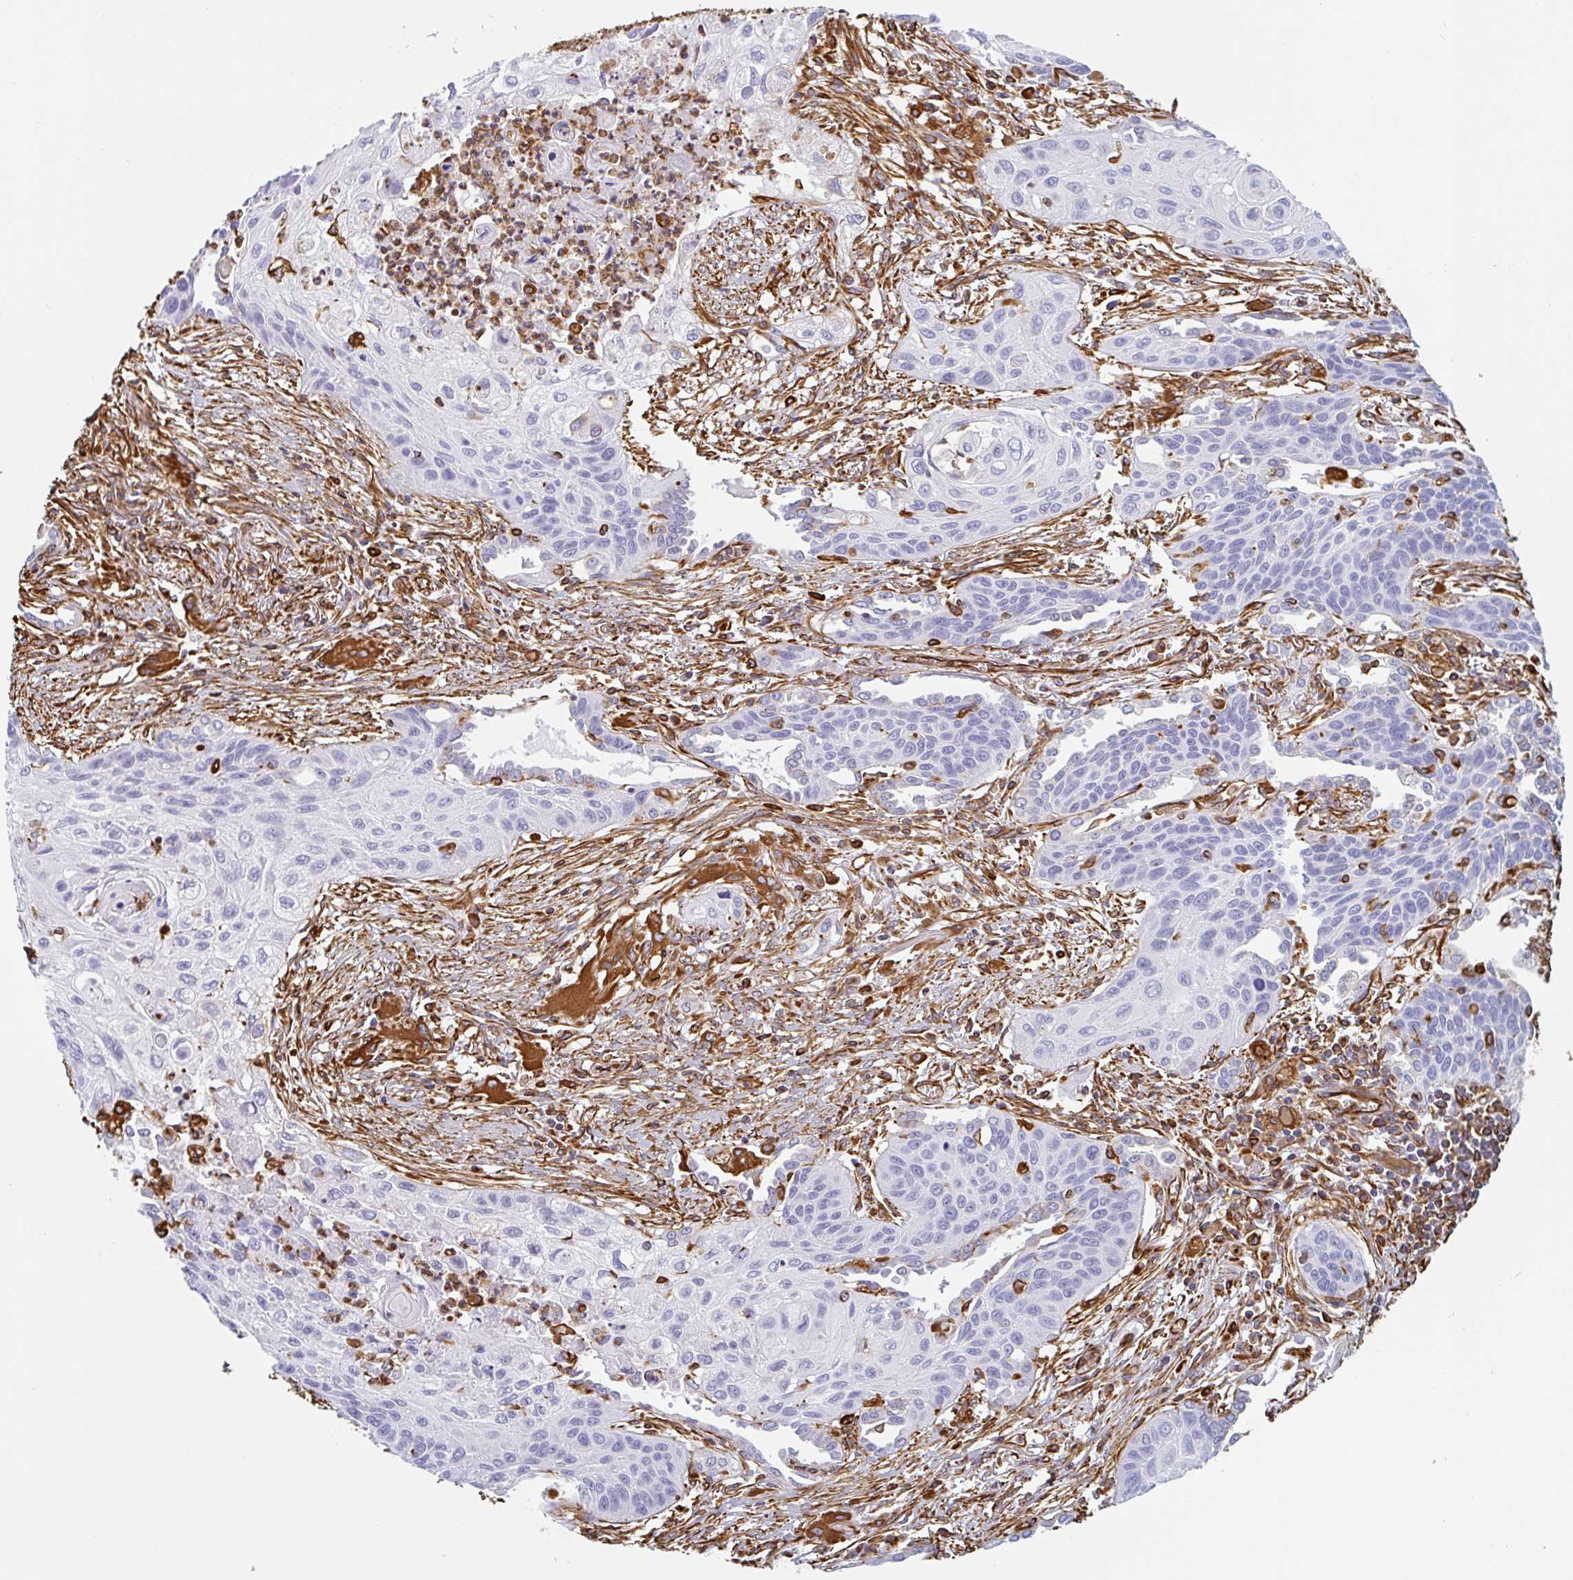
{"staining": {"intensity": "negative", "quantity": "none", "location": "none"}, "tissue": "lung cancer", "cell_type": "Tumor cells", "image_type": "cancer", "snomed": [{"axis": "morphology", "description": "Squamous cell carcinoma, NOS"}, {"axis": "topography", "description": "Lung"}], "caption": "This is an immunohistochemistry image of lung squamous cell carcinoma. There is no positivity in tumor cells.", "gene": "PPFIA1", "patient": {"sex": "male", "age": 71}}